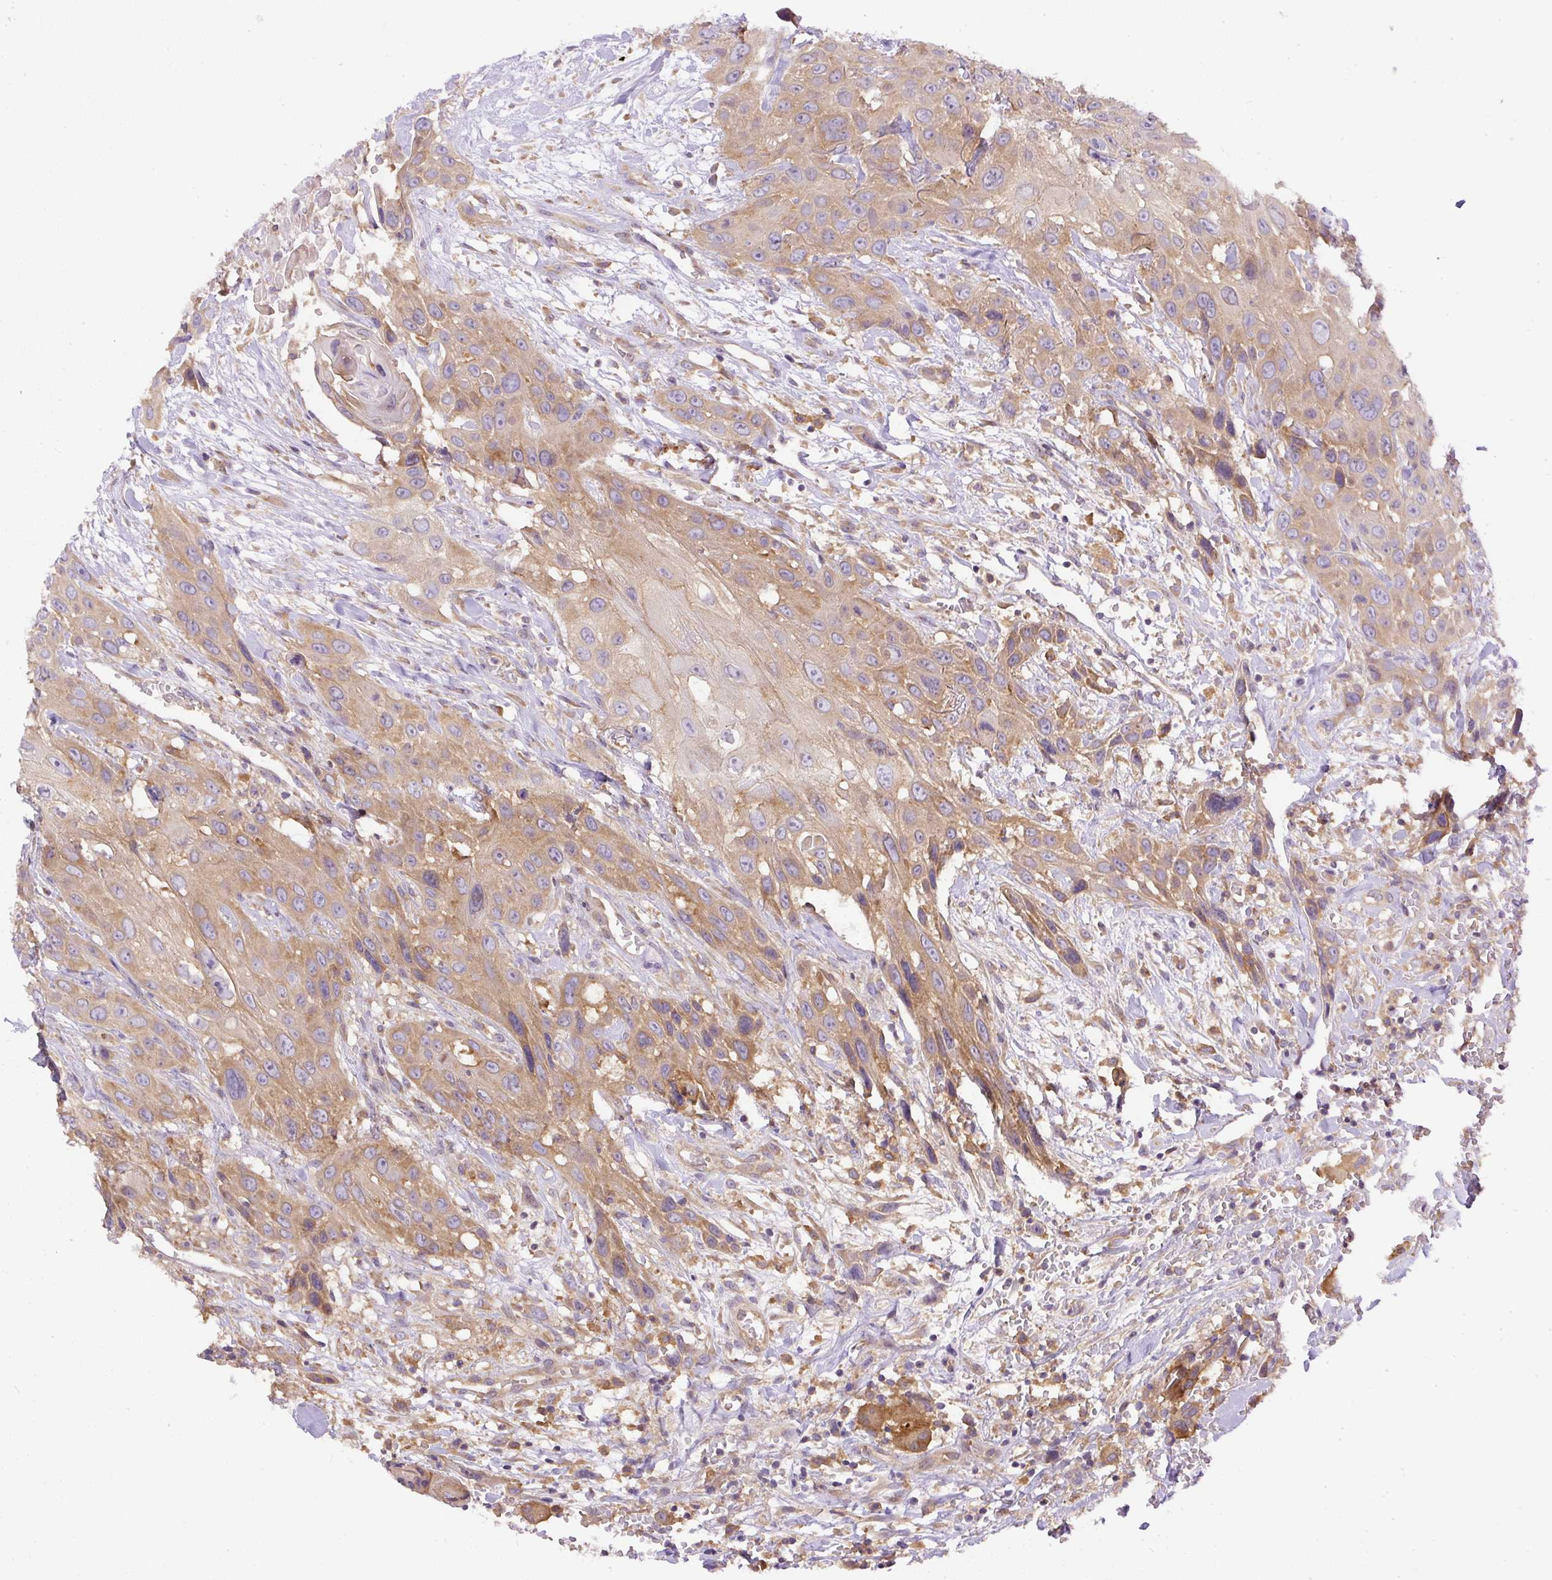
{"staining": {"intensity": "moderate", "quantity": ">75%", "location": "cytoplasmic/membranous"}, "tissue": "head and neck cancer", "cell_type": "Tumor cells", "image_type": "cancer", "snomed": [{"axis": "morphology", "description": "Squamous cell carcinoma, NOS"}, {"axis": "topography", "description": "Head-Neck"}], "caption": "An image showing moderate cytoplasmic/membranous expression in approximately >75% of tumor cells in head and neck squamous cell carcinoma, as visualized by brown immunohistochemical staining.", "gene": "DAPK1", "patient": {"sex": "male", "age": 81}}